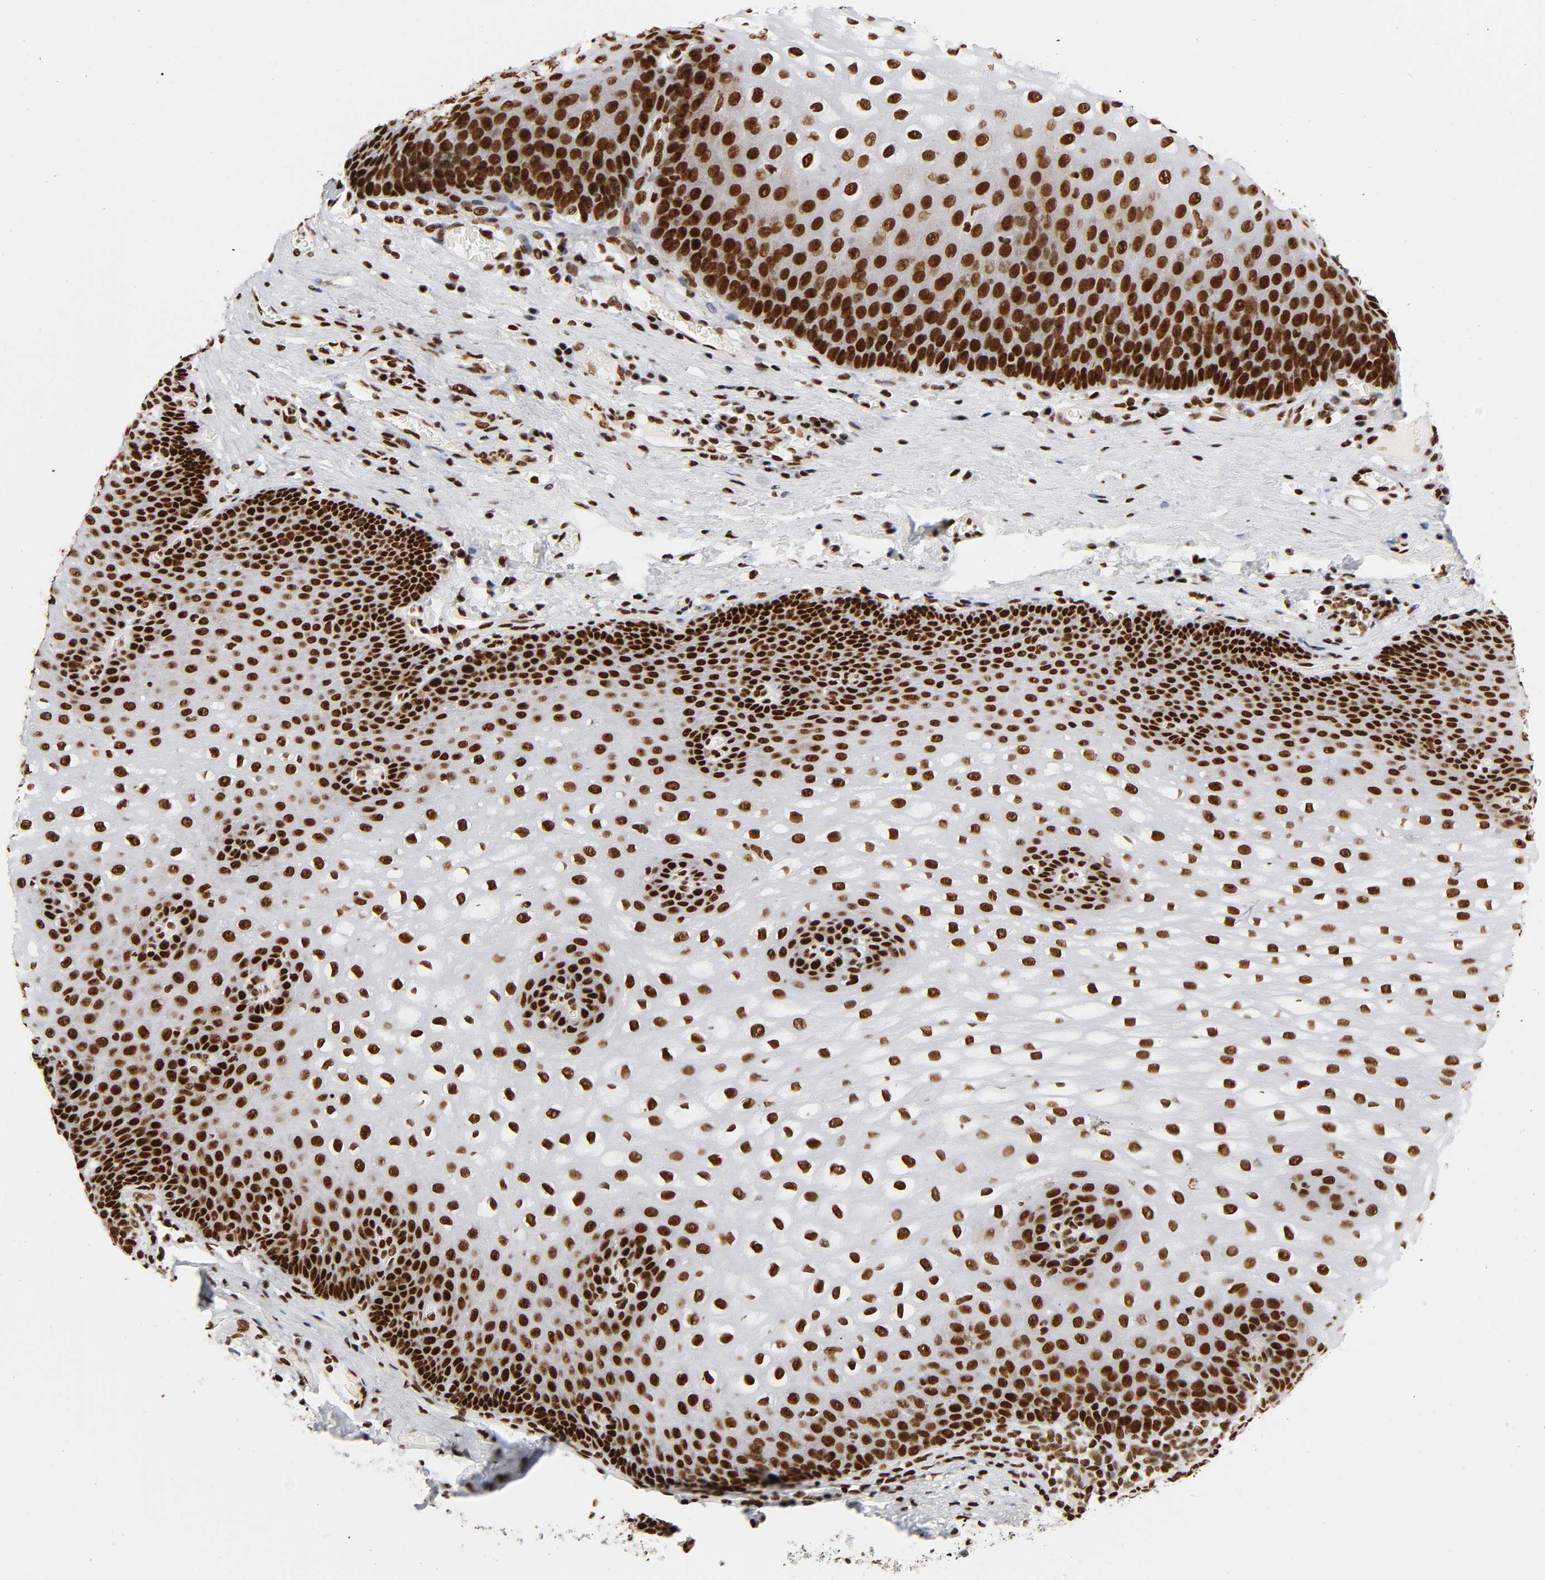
{"staining": {"intensity": "strong", "quantity": ">75%", "location": "nuclear"}, "tissue": "esophagus", "cell_type": "Squamous epithelial cells", "image_type": "normal", "snomed": [{"axis": "morphology", "description": "Normal tissue, NOS"}, {"axis": "topography", "description": "Esophagus"}], "caption": "The photomicrograph displays staining of benign esophagus, revealing strong nuclear protein positivity (brown color) within squamous epithelial cells. The staining was performed using DAB (3,3'-diaminobenzidine), with brown indicating positive protein expression. Nuclei are stained blue with hematoxylin.", "gene": "XRCC6", "patient": {"sex": "male", "age": 48}}